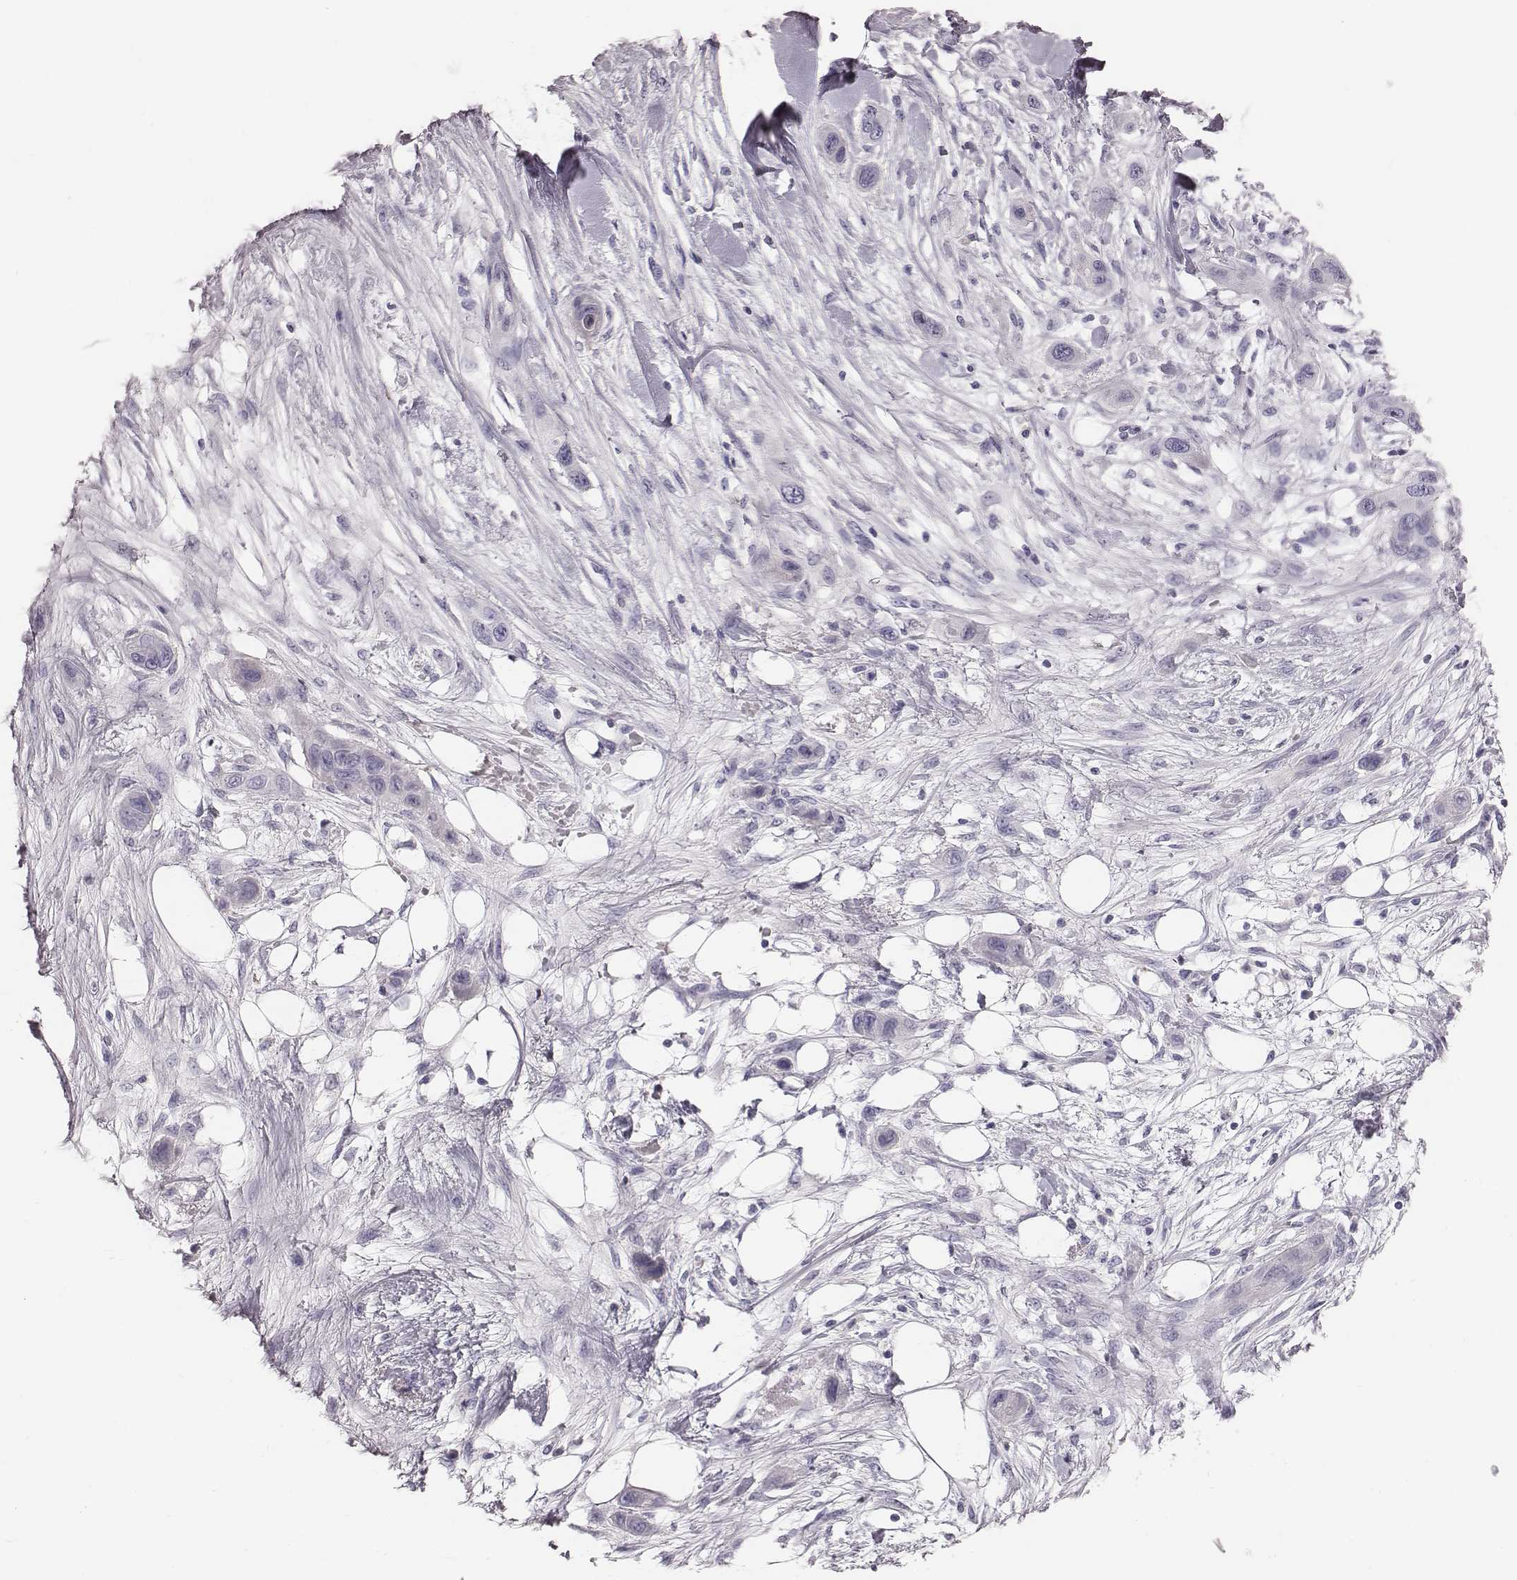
{"staining": {"intensity": "negative", "quantity": "none", "location": "none"}, "tissue": "skin cancer", "cell_type": "Tumor cells", "image_type": "cancer", "snomed": [{"axis": "morphology", "description": "Squamous cell carcinoma, NOS"}, {"axis": "topography", "description": "Skin"}], "caption": "Immunohistochemistry of human skin cancer (squamous cell carcinoma) reveals no expression in tumor cells. (Brightfield microscopy of DAB (3,3'-diaminobenzidine) immunohistochemistry (IHC) at high magnification).", "gene": "CRISP1", "patient": {"sex": "male", "age": 79}}